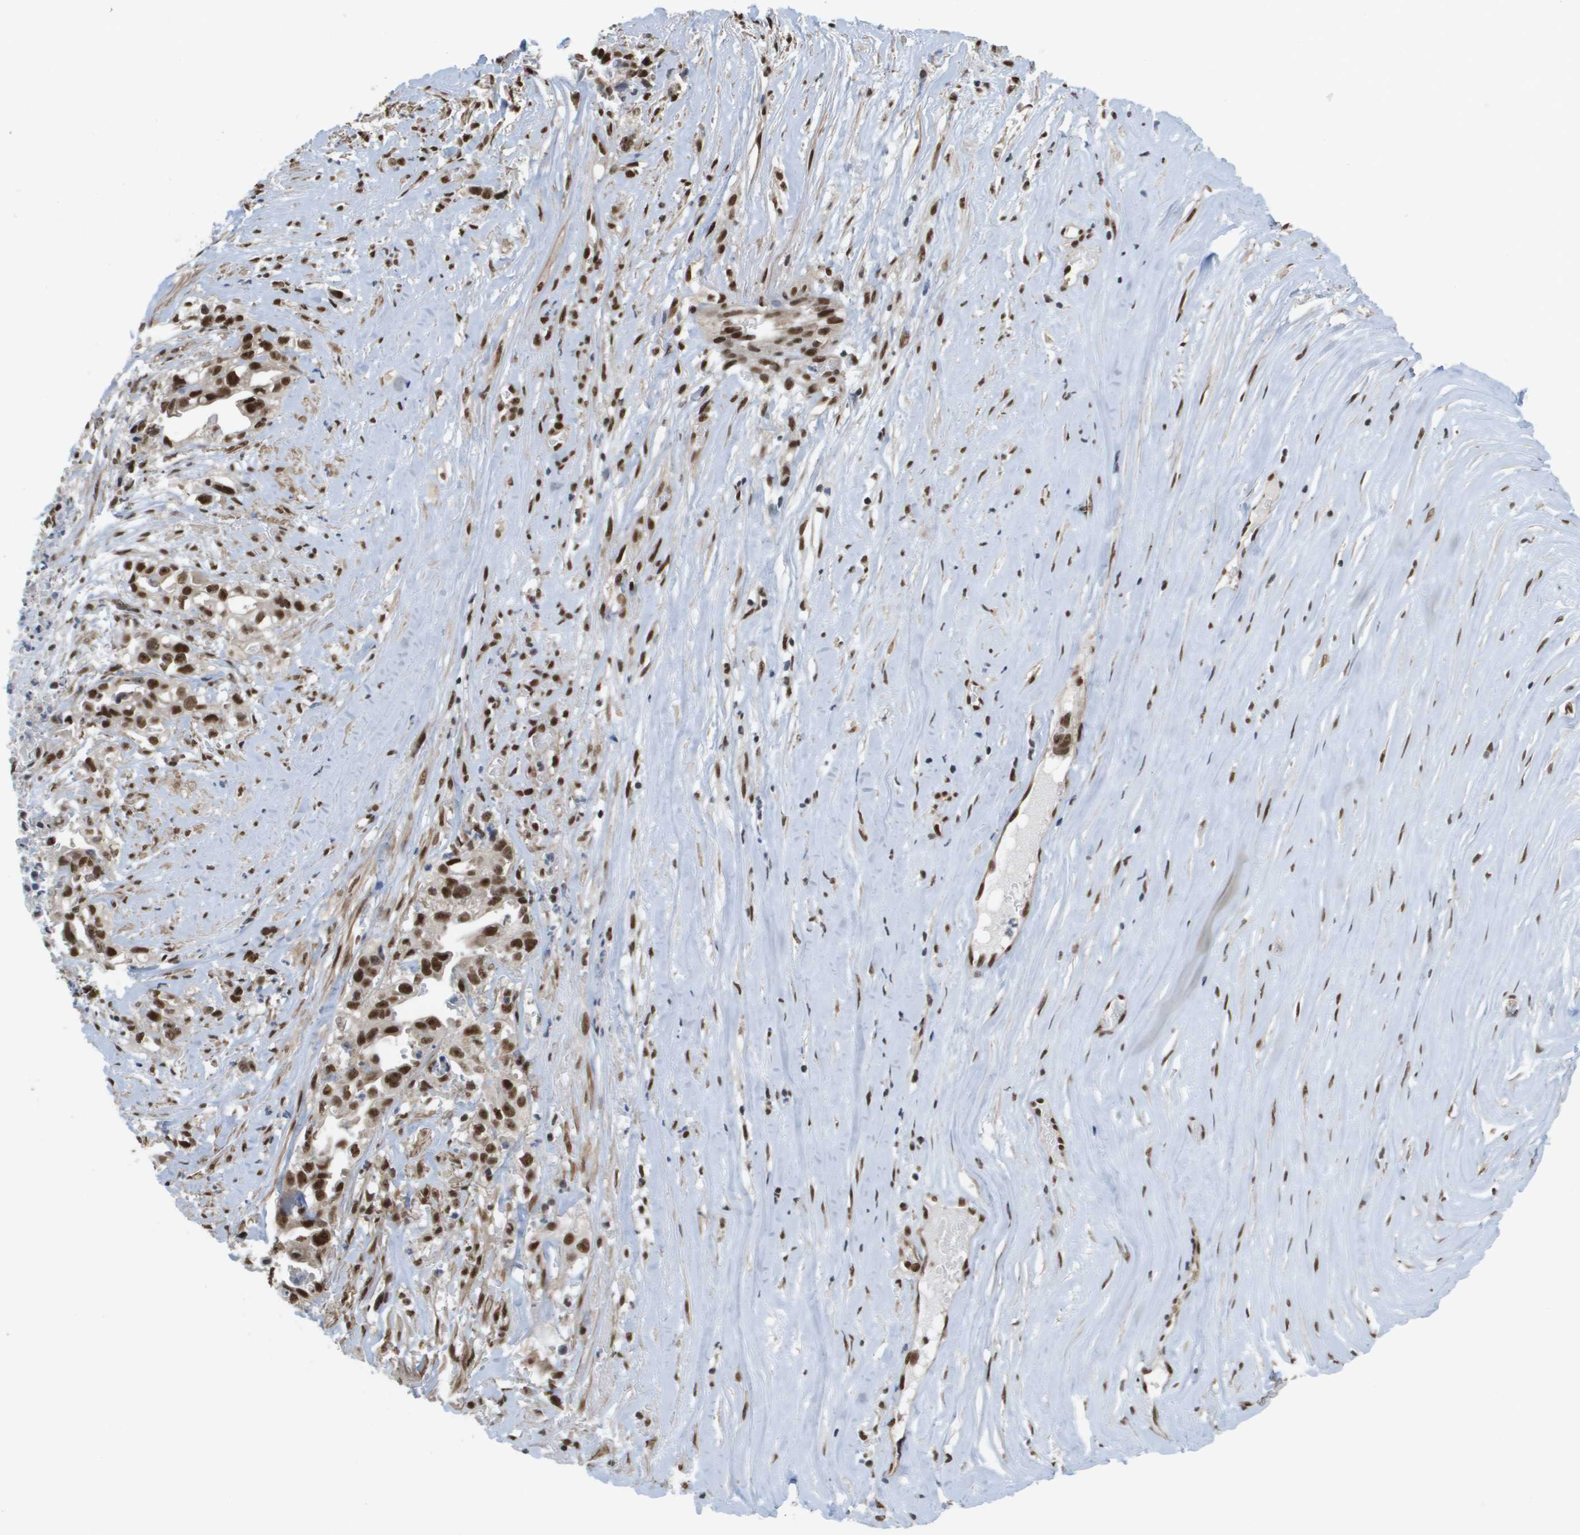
{"staining": {"intensity": "strong", "quantity": ">75%", "location": "nuclear"}, "tissue": "liver cancer", "cell_type": "Tumor cells", "image_type": "cancer", "snomed": [{"axis": "morphology", "description": "Cholangiocarcinoma"}, {"axis": "topography", "description": "Liver"}], "caption": "Immunohistochemical staining of human cholangiocarcinoma (liver) demonstrates strong nuclear protein positivity in approximately >75% of tumor cells. (brown staining indicates protein expression, while blue staining denotes nuclei).", "gene": "CDT1", "patient": {"sex": "female", "age": 70}}